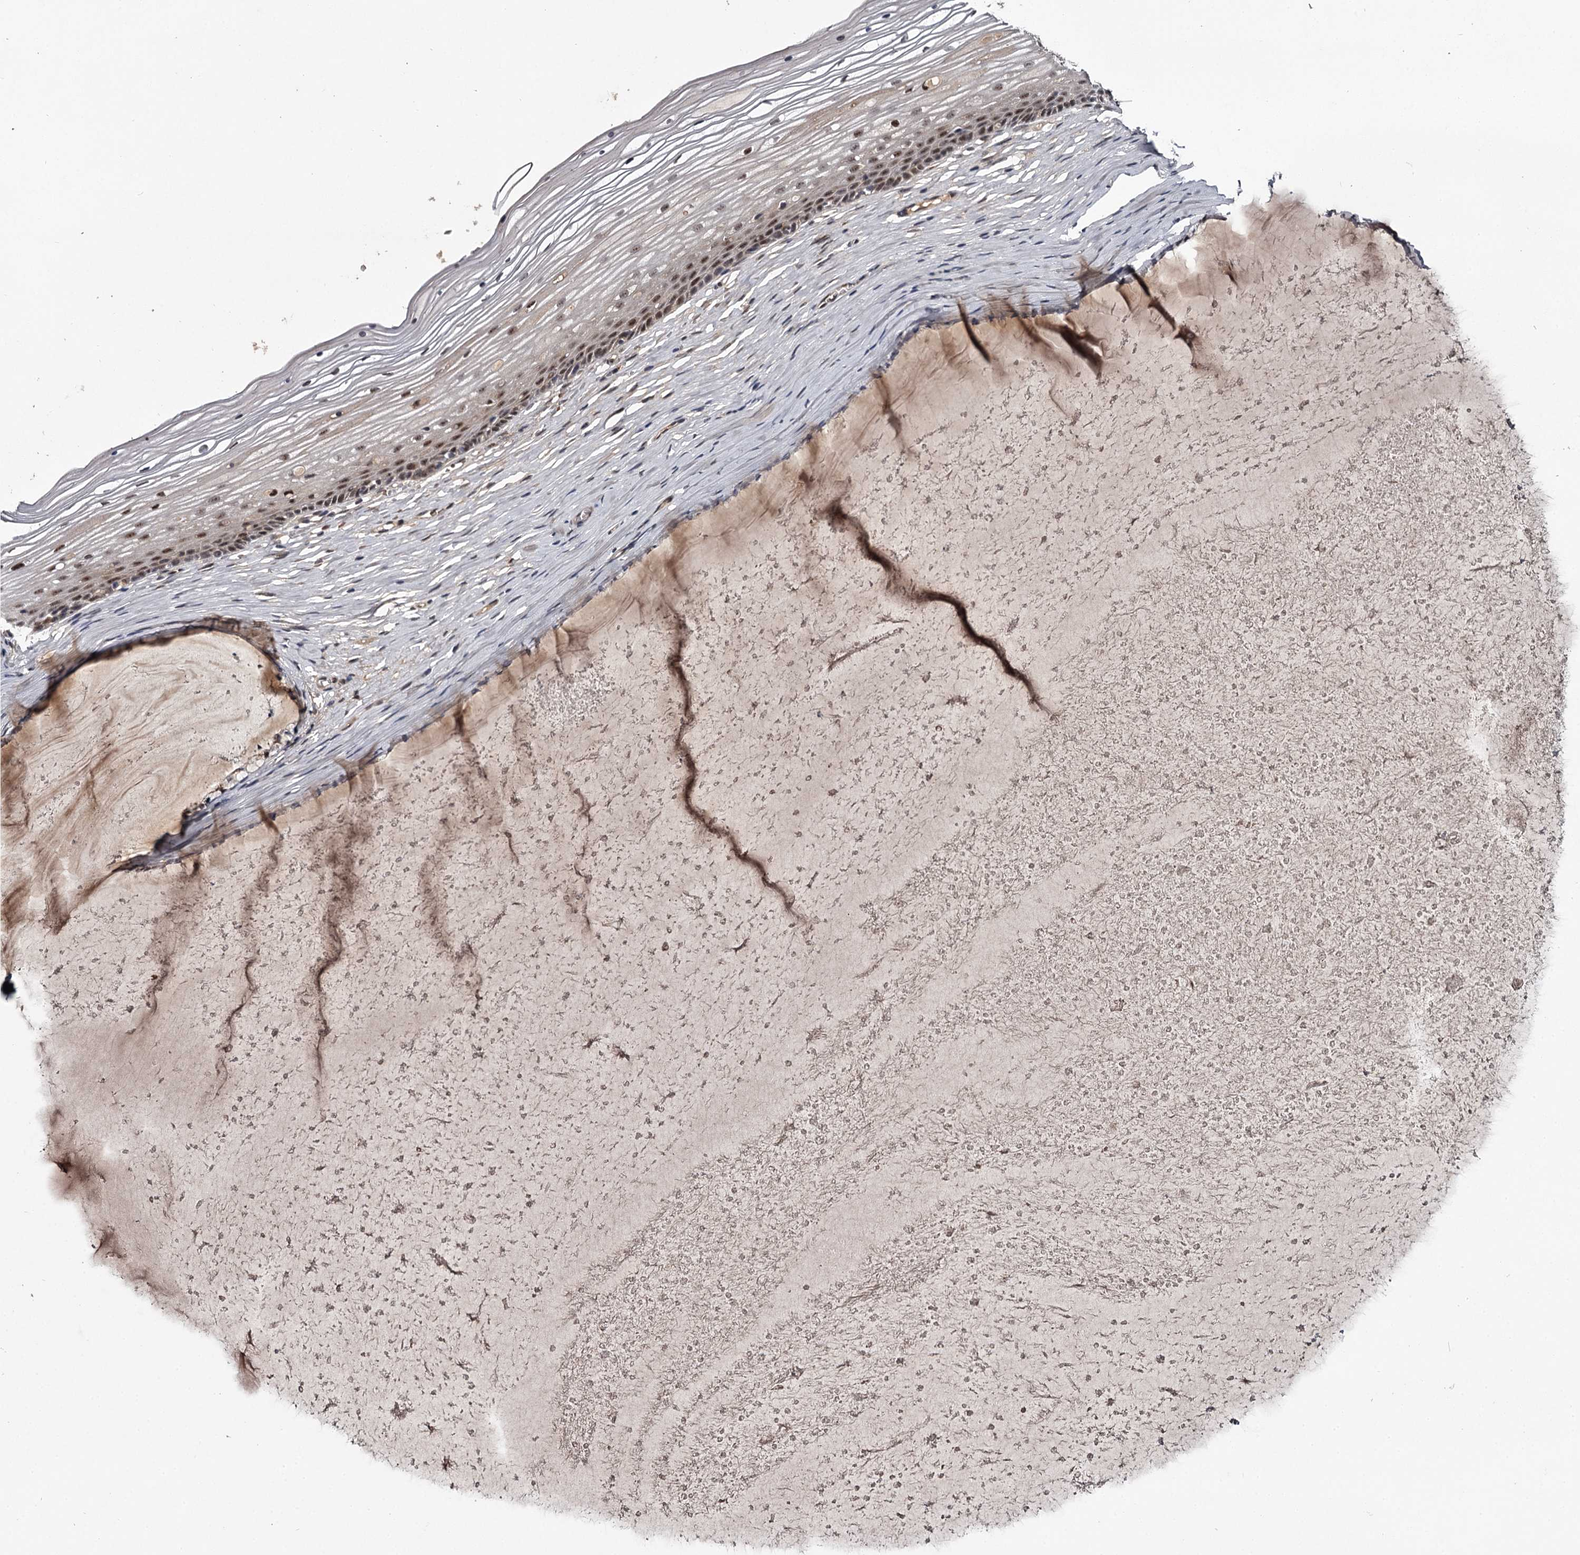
{"staining": {"intensity": "moderate", "quantity": "<25%", "location": "nuclear"}, "tissue": "vagina", "cell_type": "Squamous epithelial cells", "image_type": "normal", "snomed": [{"axis": "morphology", "description": "Normal tissue, NOS"}, {"axis": "topography", "description": "Vagina"}, {"axis": "topography", "description": "Cervix"}], "caption": "Brown immunohistochemical staining in unremarkable vagina shows moderate nuclear positivity in approximately <25% of squamous epithelial cells.", "gene": "RNF44", "patient": {"sex": "female", "age": 40}}